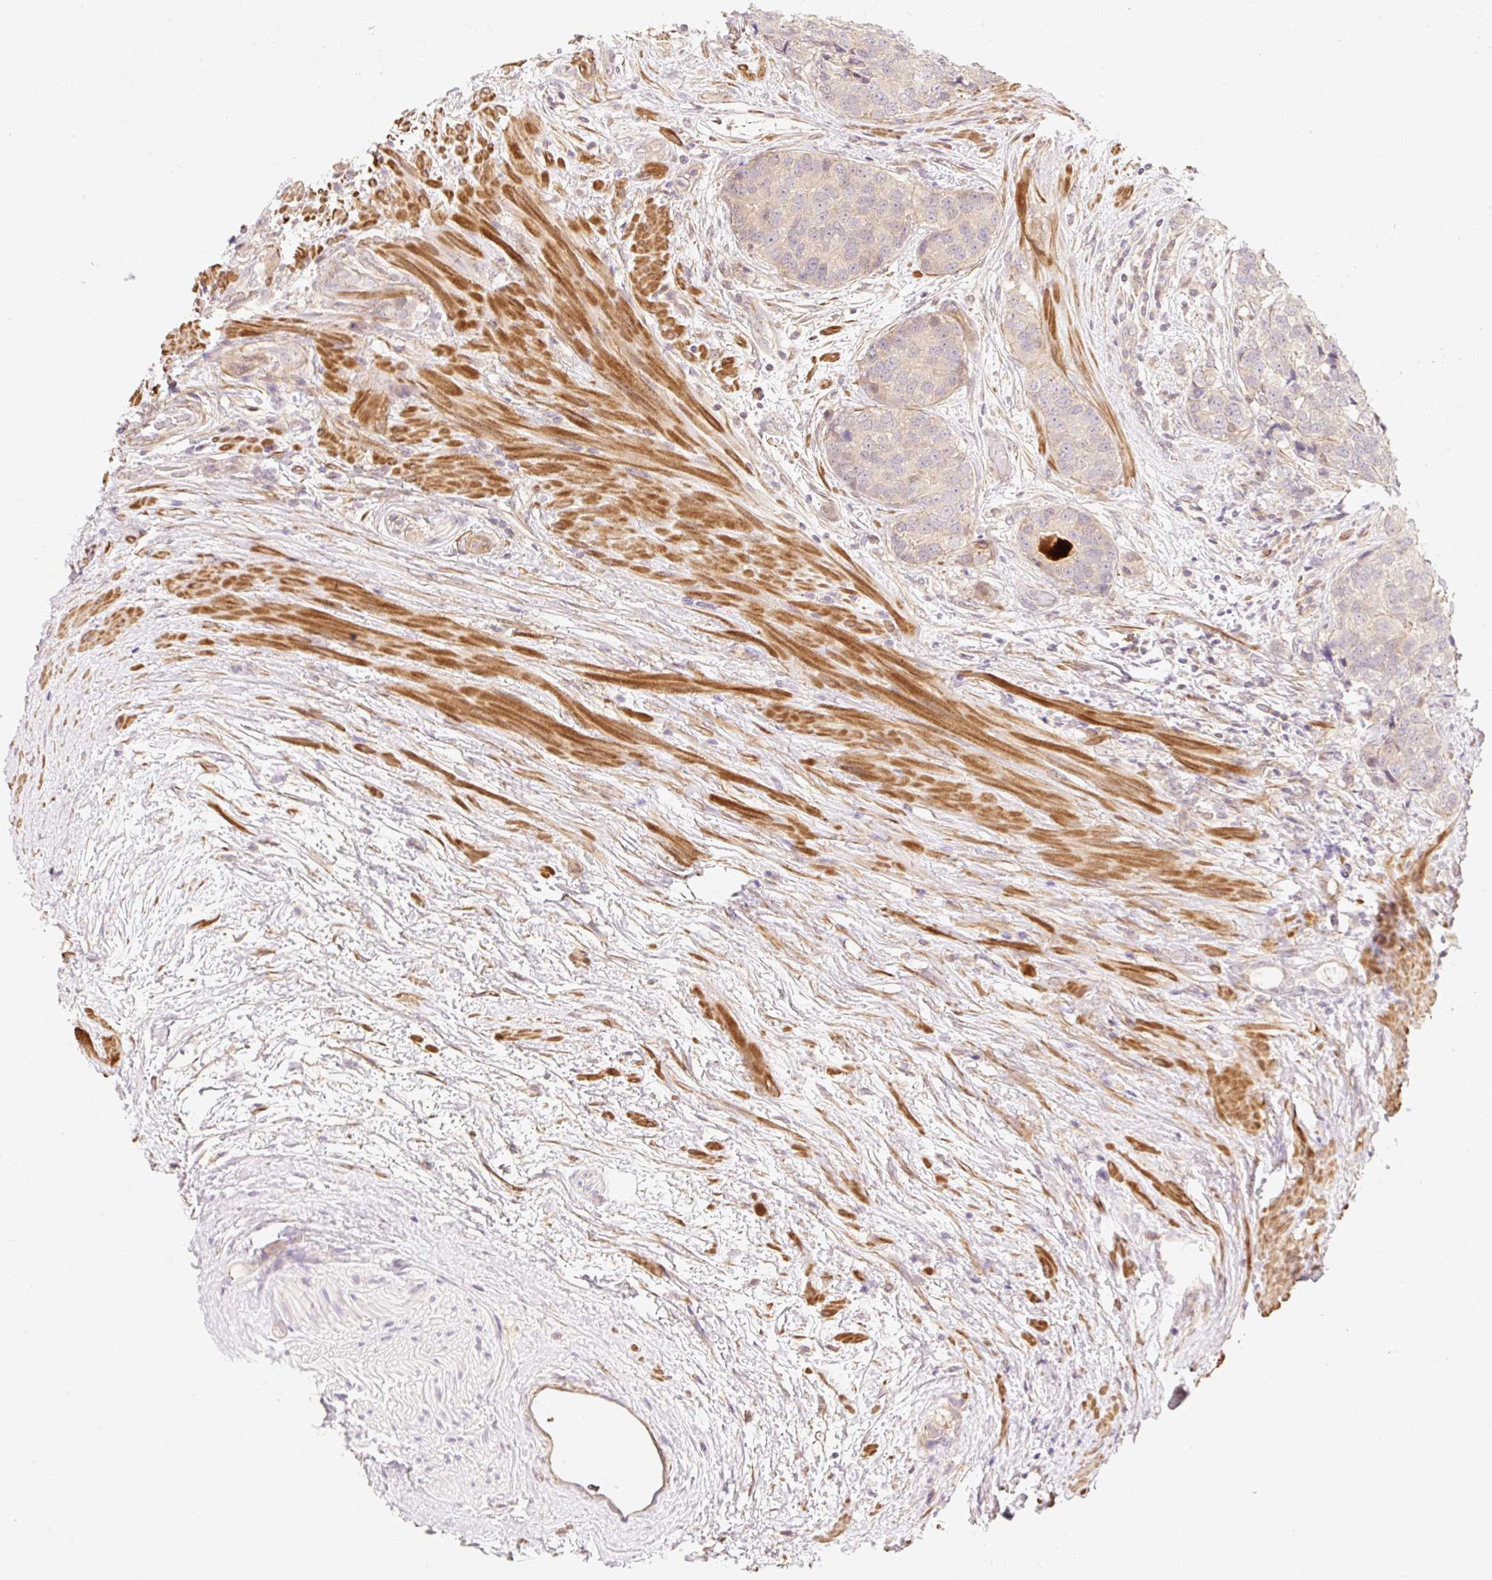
{"staining": {"intensity": "weak", "quantity": ">75%", "location": "cytoplasmic/membranous"}, "tissue": "prostate cancer", "cell_type": "Tumor cells", "image_type": "cancer", "snomed": [{"axis": "morphology", "description": "Adenocarcinoma, High grade"}, {"axis": "topography", "description": "Prostate"}], "caption": "This photomicrograph shows immunohistochemistry (IHC) staining of prostate cancer (adenocarcinoma (high-grade)), with low weak cytoplasmic/membranous expression in about >75% of tumor cells.", "gene": "EMC10", "patient": {"sex": "male", "age": 68}}